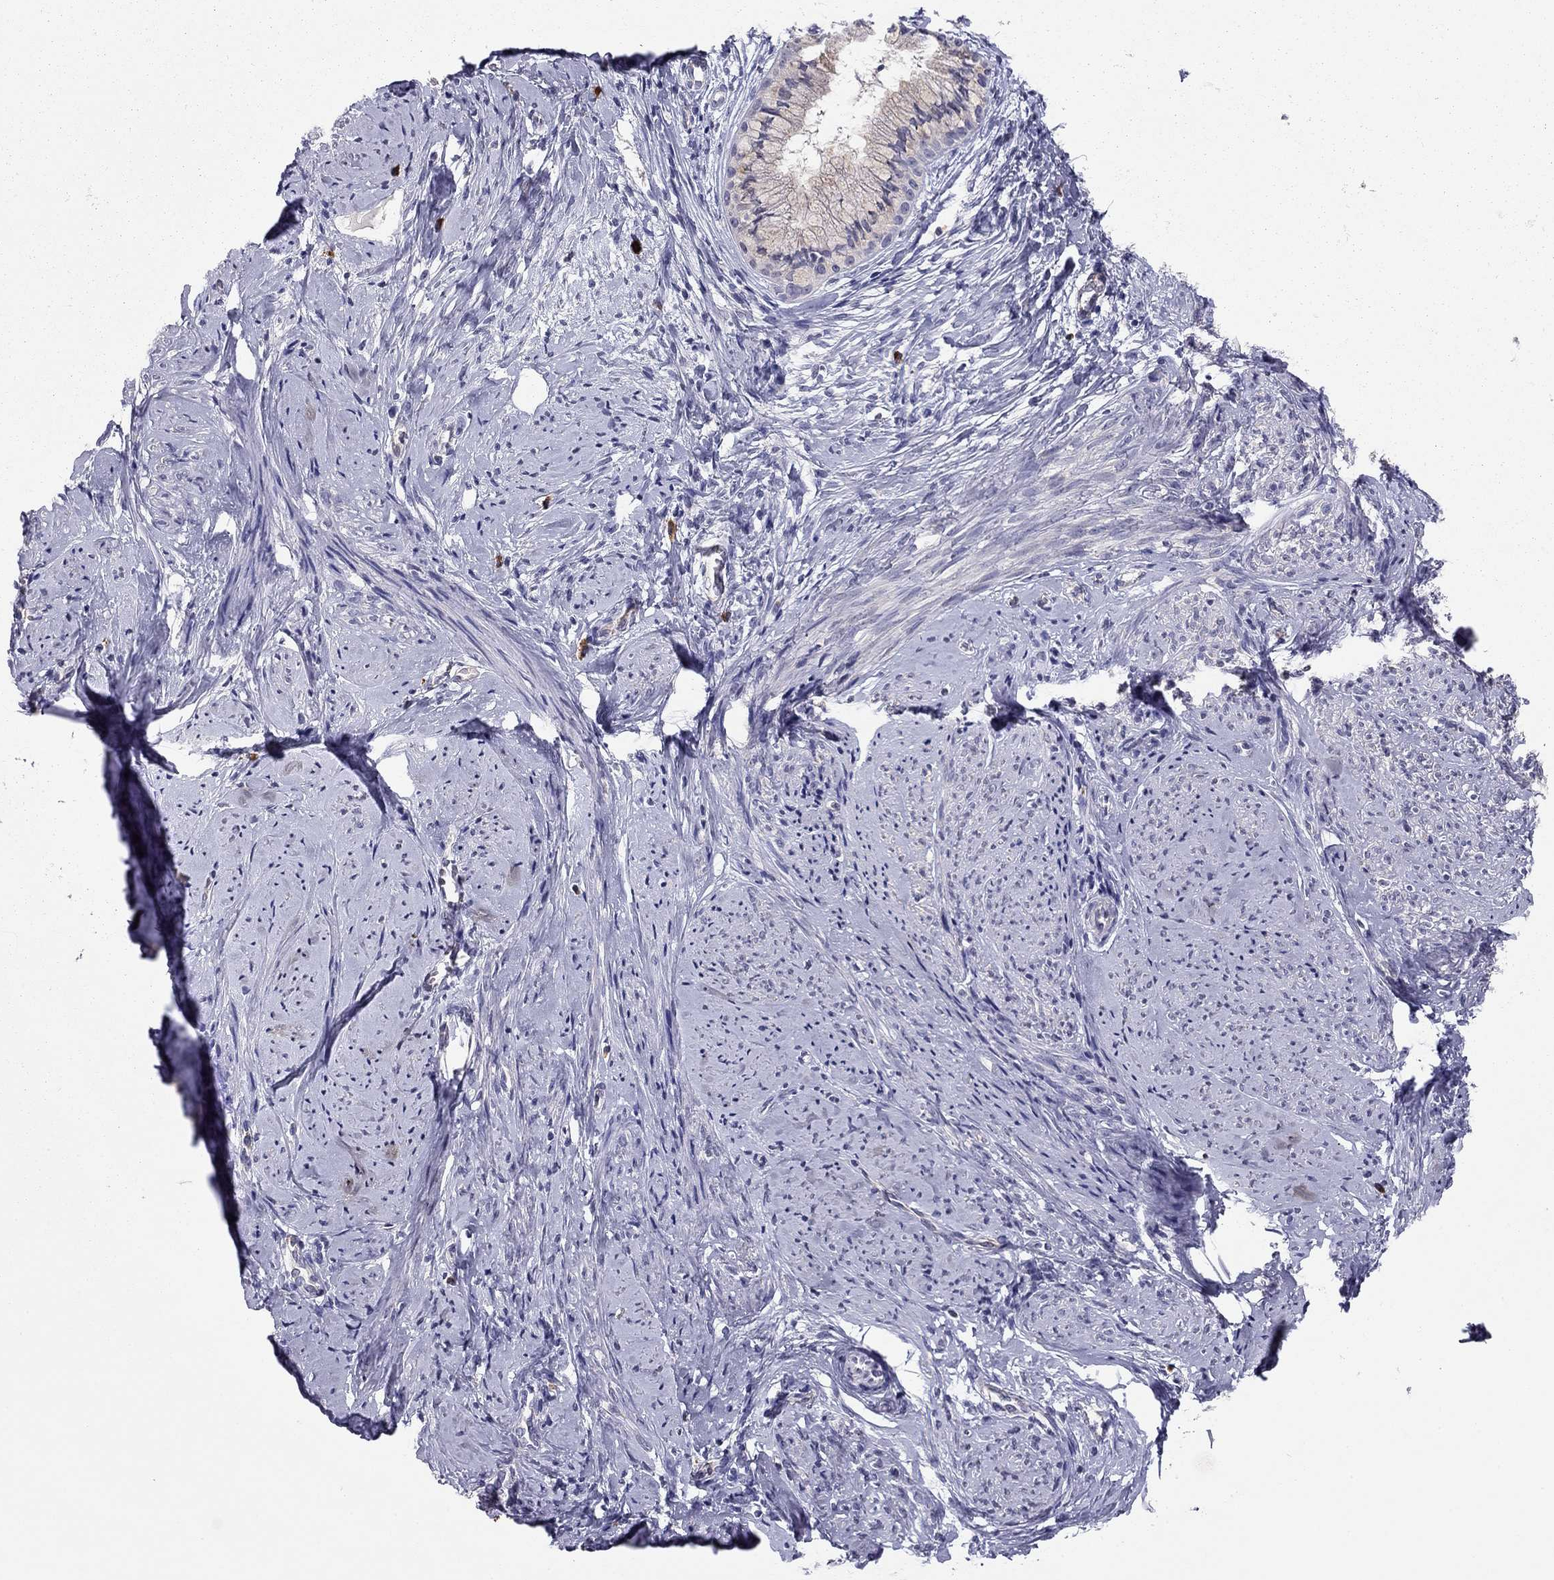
{"staining": {"intensity": "negative", "quantity": "none", "location": "none"}, "tissue": "smooth muscle", "cell_type": "Smooth muscle cells", "image_type": "normal", "snomed": [{"axis": "morphology", "description": "Normal tissue, NOS"}, {"axis": "topography", "description": "Smooth muscle"}], "caption": "An IHC image of normal smooth muscle is shown. There is no staining in smooth muscle cells of smooth muscle. The staining is performed using DAB (3,3'-diaminobenzidine) brown chromogen with nuclei counter-stained in using hematoxylin.", "gene": "SCARB1", "patient": {"sex": "female", "age": 48}}